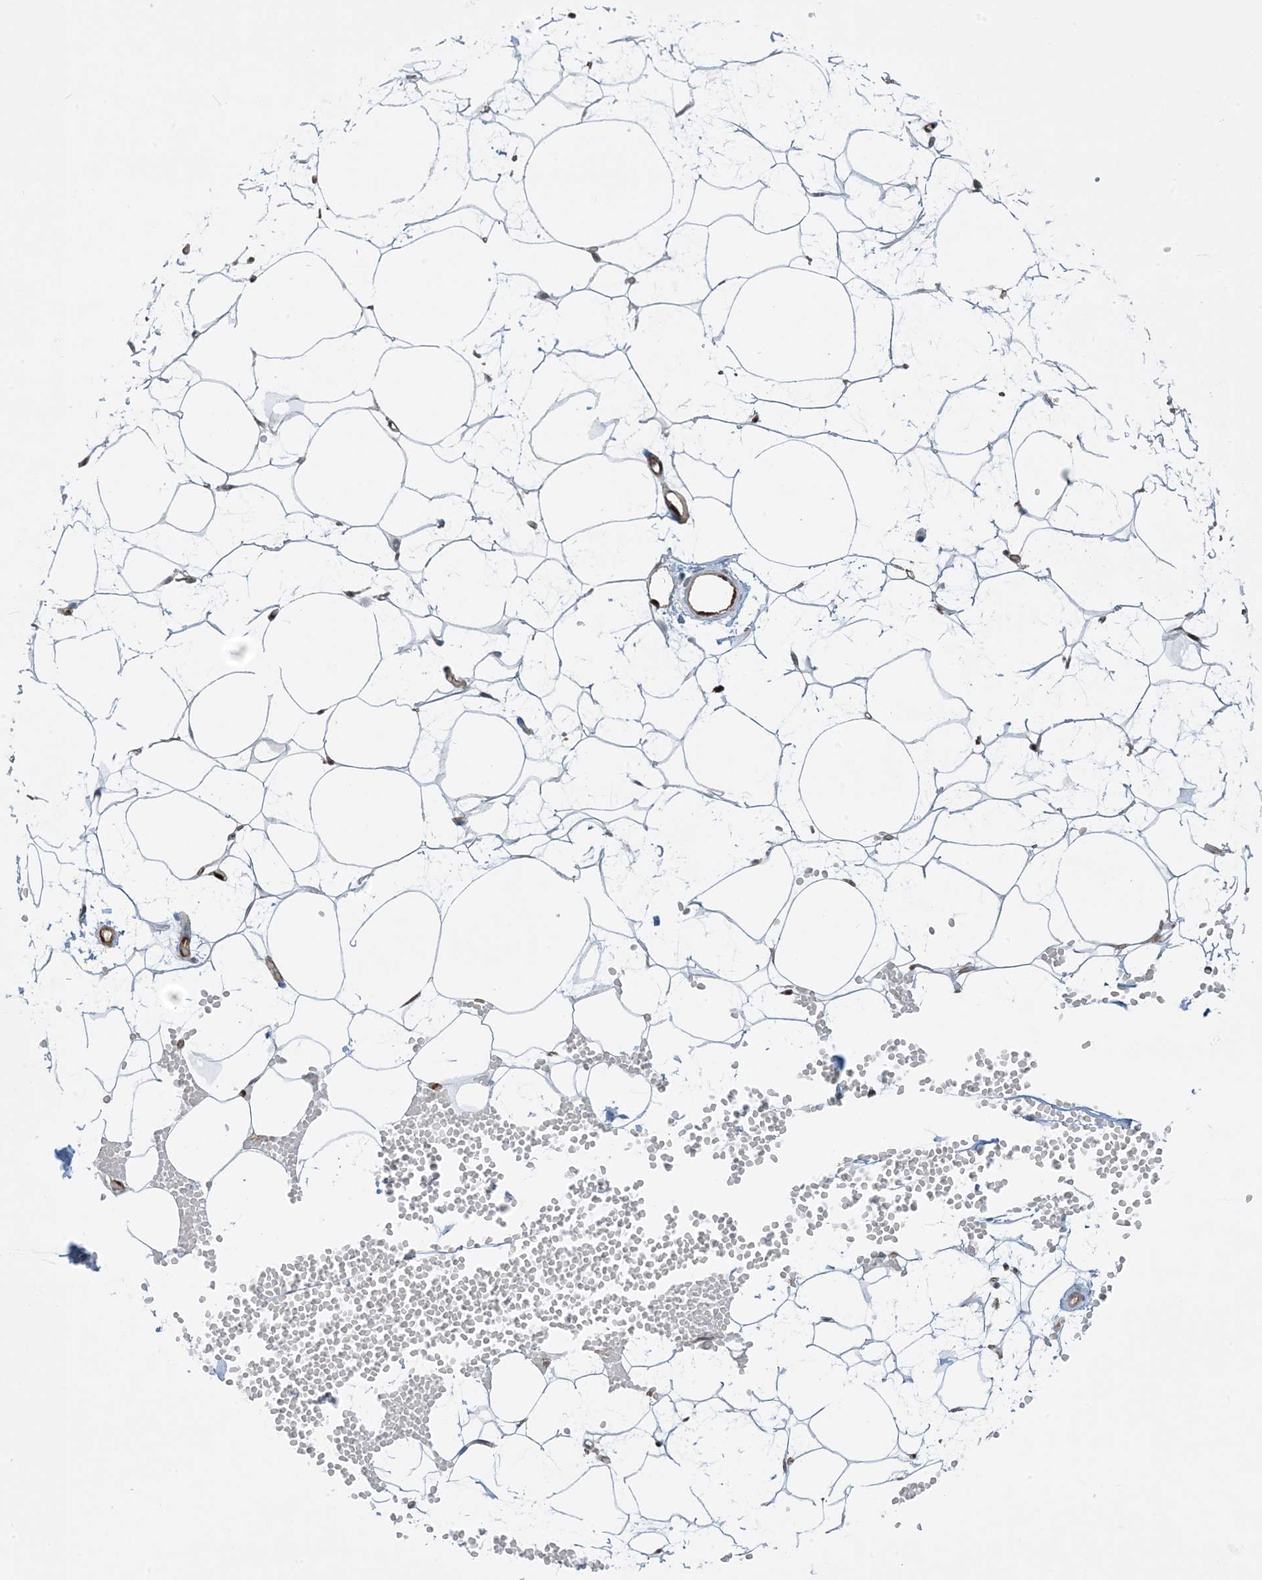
{"staining": {"intensity": "negative", "quantity": "none", "location": "none"}, "tissue": "adipose tissue", "cell_type": "Adipocytes", "image_type": "normal", "snomed": [{"axis": "morphology", "description": "Normal tissue, NOS"}, {"axis": "topography", "description": "Breast"}], "caption": "IHC of unremarkable adipose tissue exhibits no positivity in adipocytes.", "gene": "PPM1F", "patient": {"sex": "female", "age": 23}}